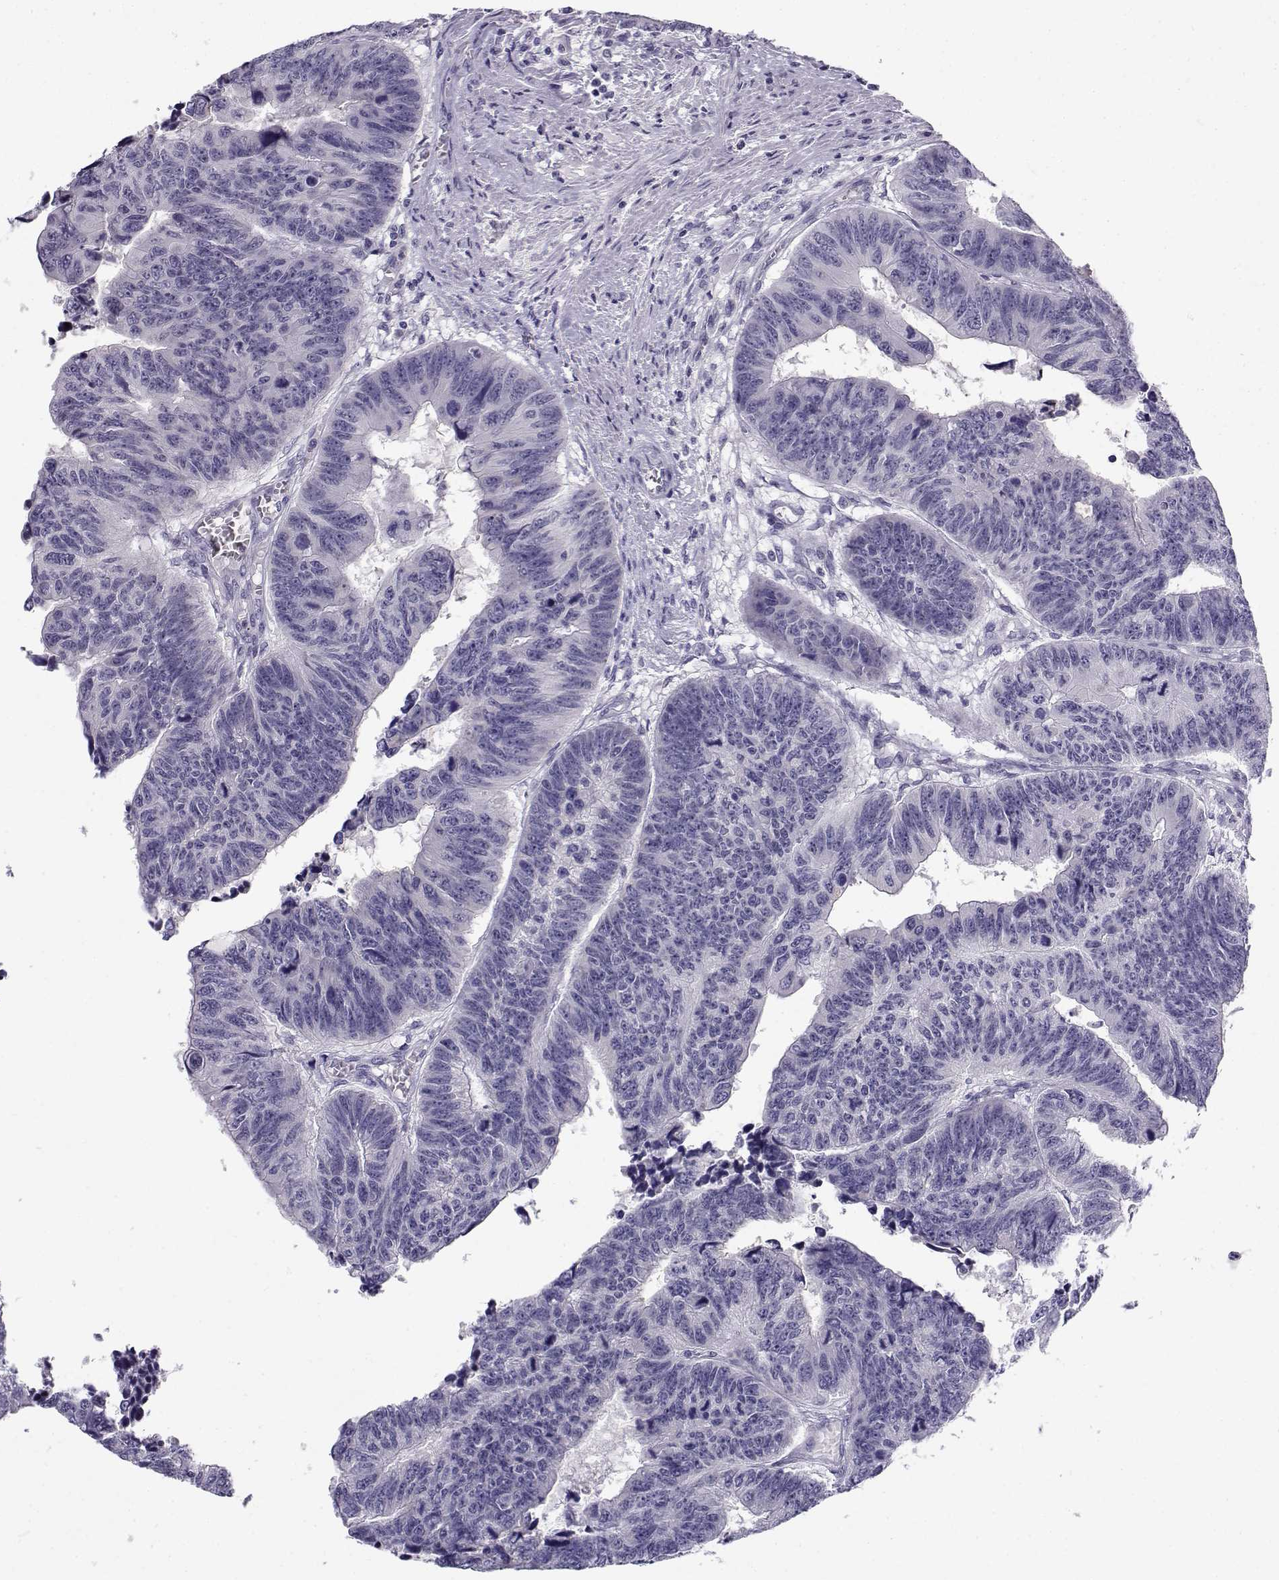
{"staining": {"intensity": "negative", "quantity": "none", "location": "none"}, "tissue": "colorectal cancer", "cell_type": "Tumor cells", "image_type": "cancer", "snomed": [{"axis": "morphology", "description": "Adenocarcinoma, NOS"}, {"axis": "topography", "description": "Rectum"}], "caption": "Human colorectal adenocarcinoma stained for a protein using IHC shows no positivity in tumor cells.", "gene": "FAM166A", "patient": {"sex": "female", "age": 85}}